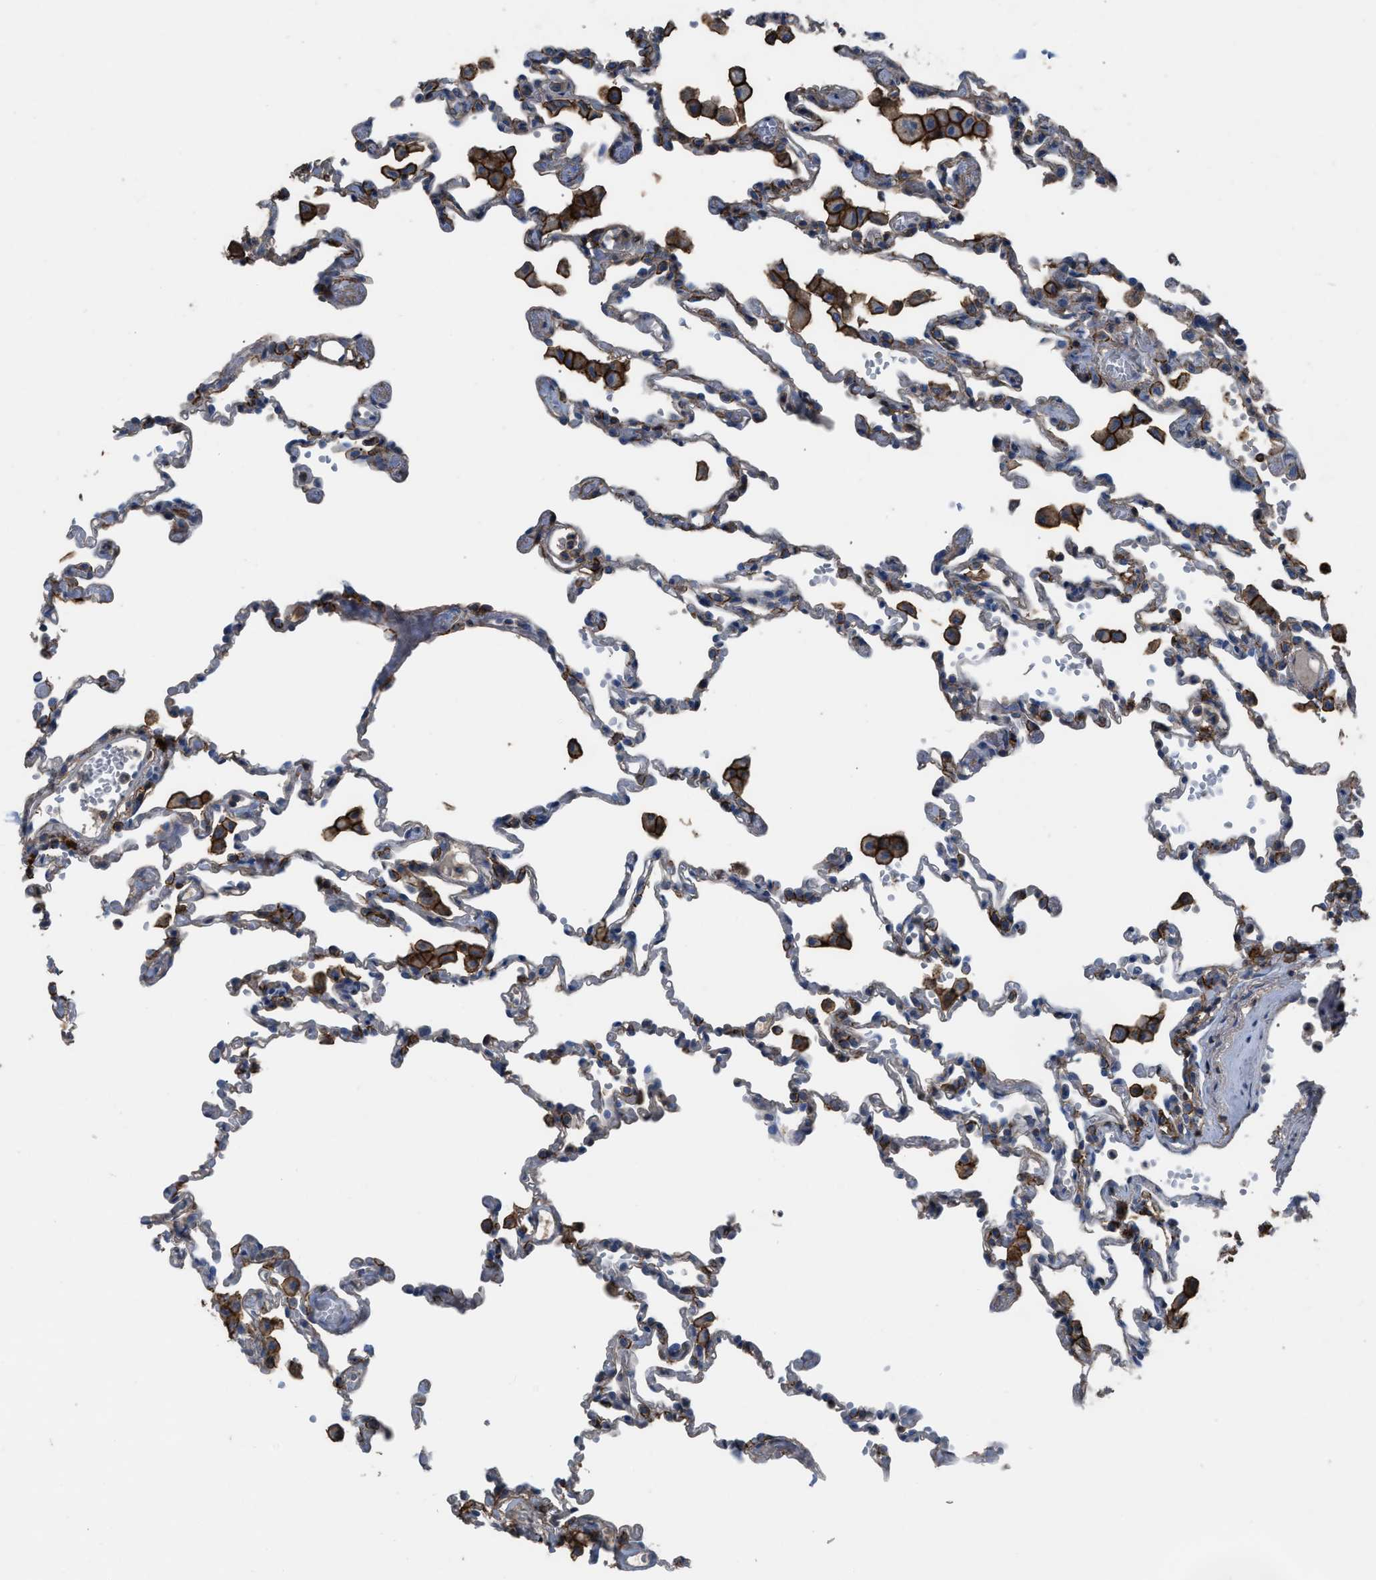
{"staining": {"intensity": "weak", "quantity": "25%-75%", "location": "cytoplasmic/membranous"}, "tissue": "lung", "cell_type": "Alveolar cells", "image_type": "normal", "snomed": [{"axis": "morphology", "description": "Normal tissue, NOS"}, {"axis": "topography", "description": "Bronchus"}, {"axis": "topography", "description": "Lung"}], "caption": "The immunohistochemical stain highlights weak cytoplasmic/membranous staining in alveolar cells of unremarkable lung.", "gene": "OR51E1", "patient": {"sex": "female", "age": 49}}